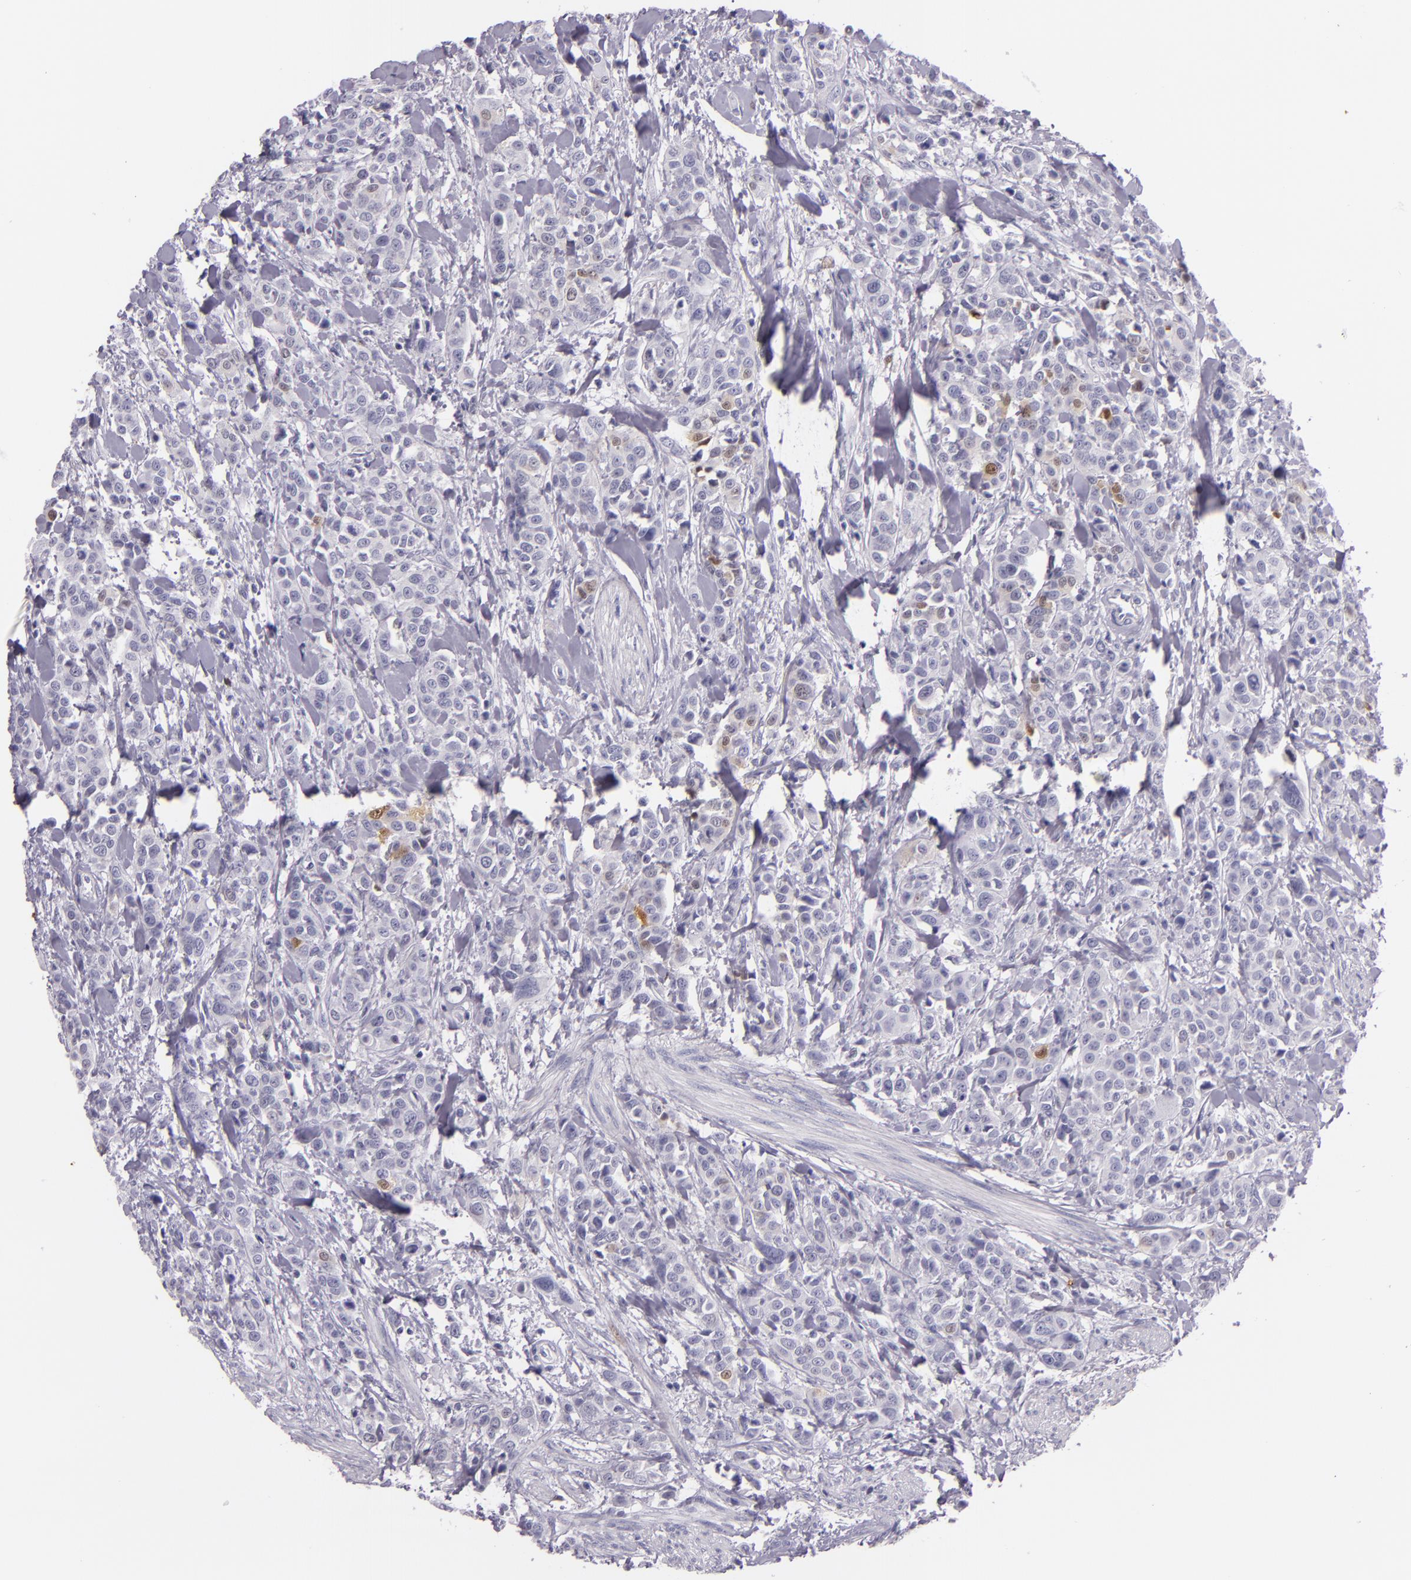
{"staining": {"intensity": "moderate", "quantity": "<25%", "location": "nuclear"}, "tissue": "urothelial cancer", "cell_type": "Tumor cells", "image_type": "cancer", "snomed": [{"axis": "morphology", "description": "Urothelial carcinoma, High grade"}, {"axis": "topography", "description": "Urinary bladder"}], "caption": "High-grade urothelial carcinoma stained with DAB immunohistochemistry exhibits low levels of moderate nuclear expression in approximately <25% of tumor cells.", "gene": "MT1A", "patient": {"sex": "male", "age": 56}}